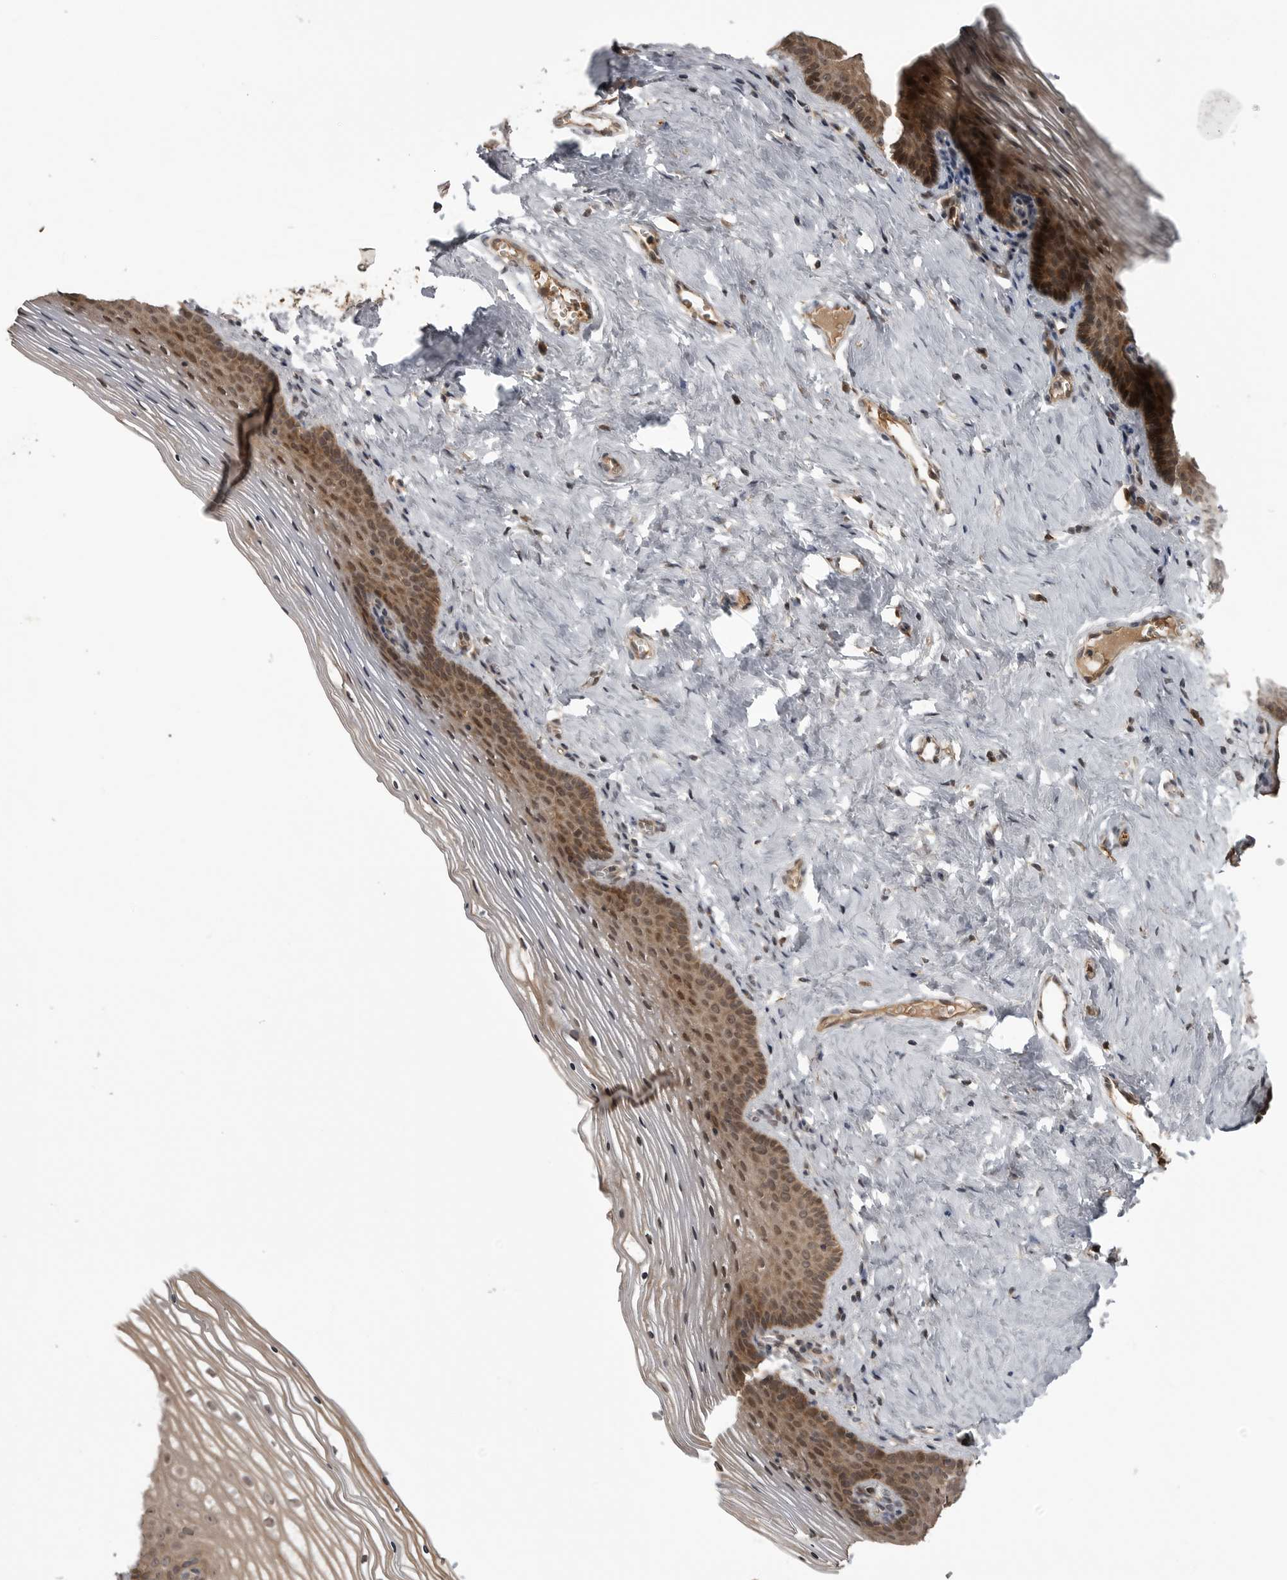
{"staining": {"intensity": "moderate", "quantity": "25%-75%", "location": "cytoplasmic/membranous,nuclear"}, "tissue": "vagina", "cell_type": "Squamous epithelial cells", "image_type": "normal", "snomed": [{"axis": "morphology", "description": "Normal tissue, NOS"}, {"axis": "topography", "description": "Vagina"}], "caption": "Immunohistochemical staining of benign vagina reveals moderate cytoplasmic/membranous,nuclear protein staining in approximately 25%-75% of squamous epithelial cells.", "gene": "AKAP7", "patient": {"sex": "female", "age": 32}}